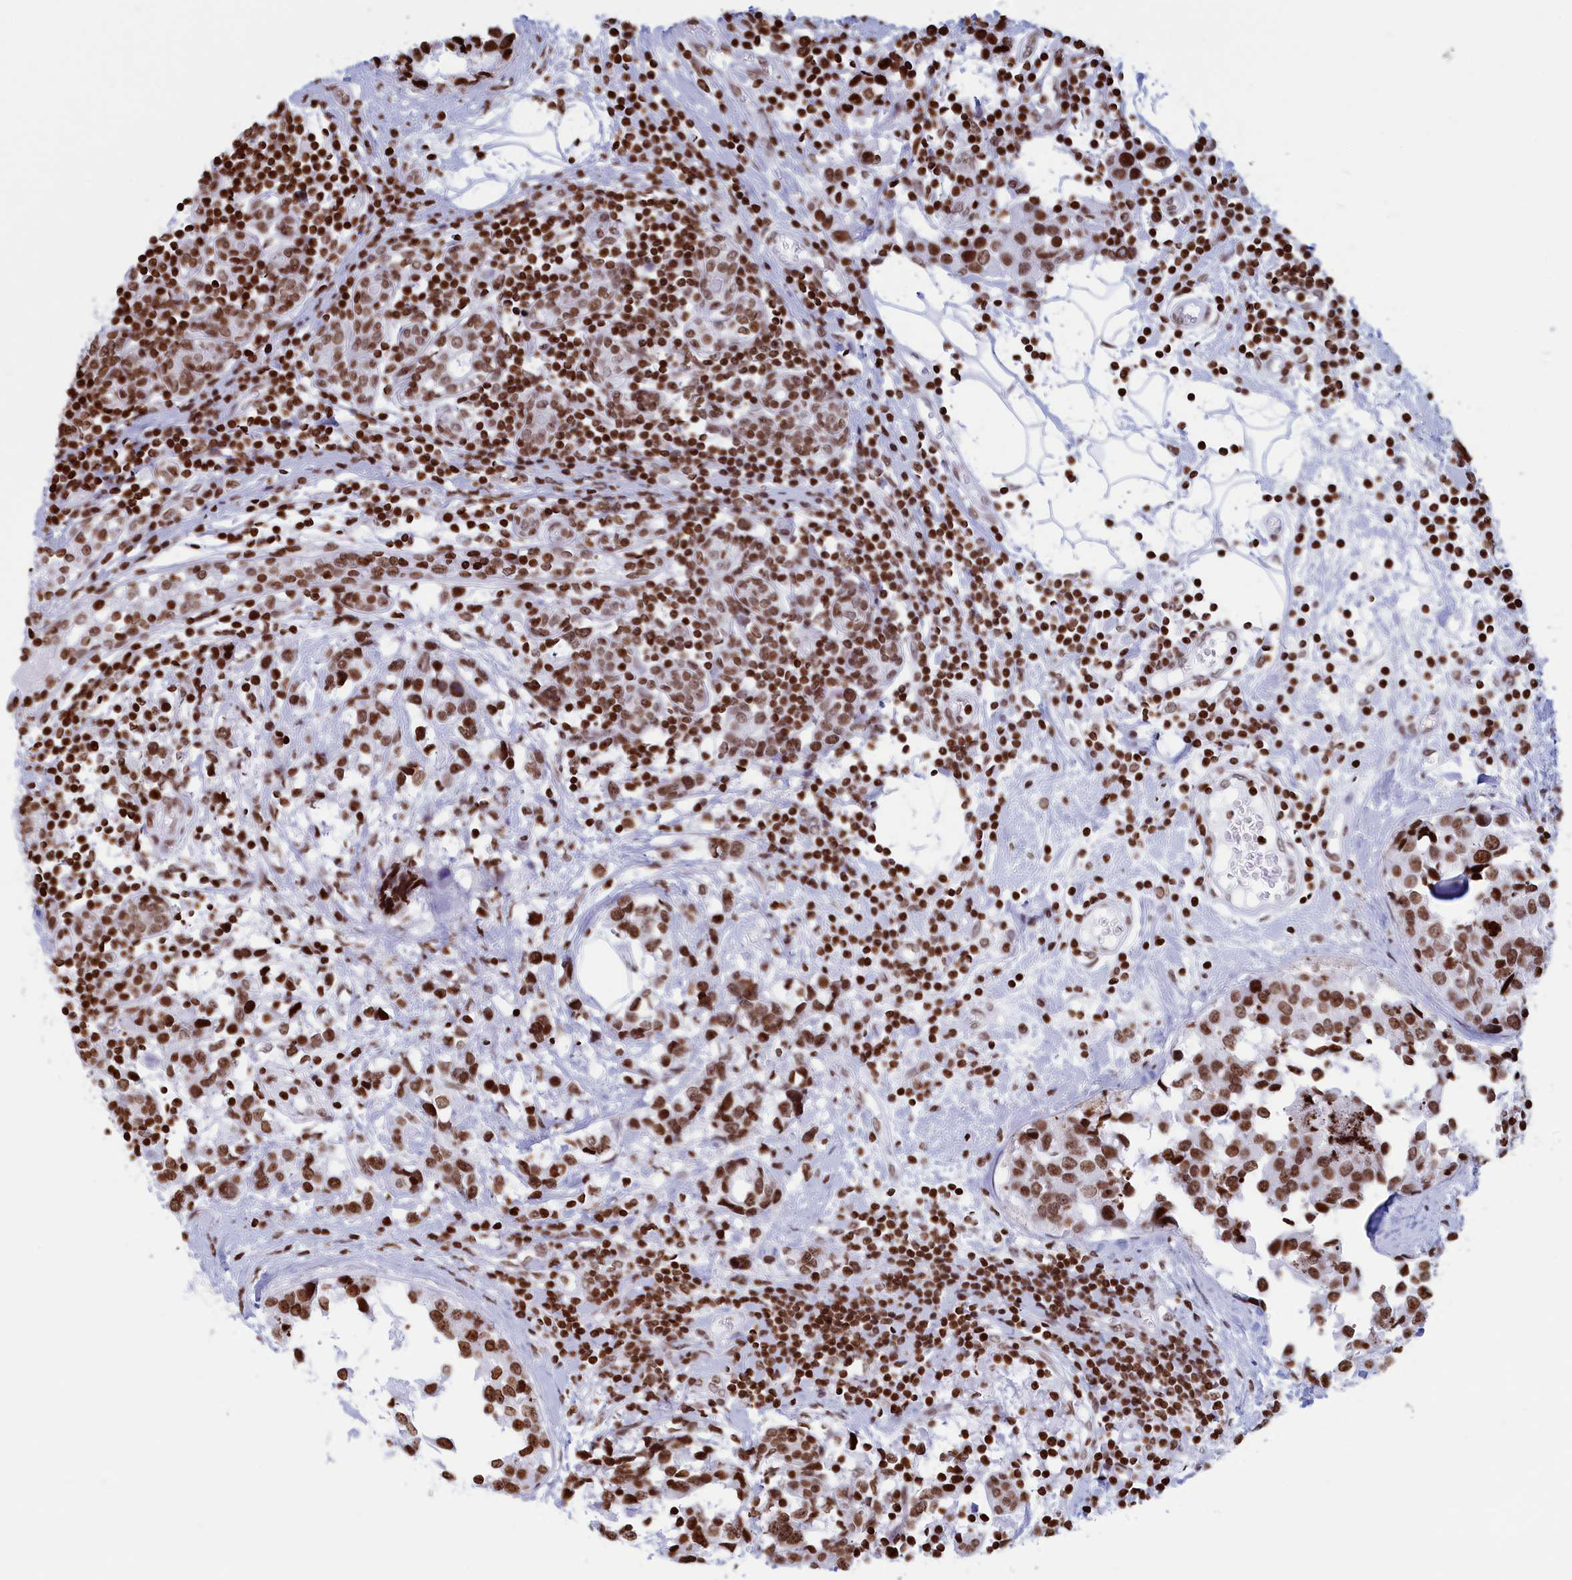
{"staining": {"intensity": "moderate", "quantity": ">75%", "location": "nuclear"}, "tissue": "breast cancer", "cell_type": "Tumor cells", "image_type": "cancer", "snomed": [{"axis": "morphology", "description": "Lobular carcinoma"}, {"axis": "topography", "description": "Breast"}], "caption": "A medium amount of moderate nuclear expression is identified in approximately >75% of tumor cells in breast cancer tissue. Using DAB (3,3'-diaminobenzidine) (brown) and hematoxylin (blue) stains, captured at high magnification using brightfield microscopy.", "gene": "APOBEC3A", "patient": {"sex": "female", "age": 59}}